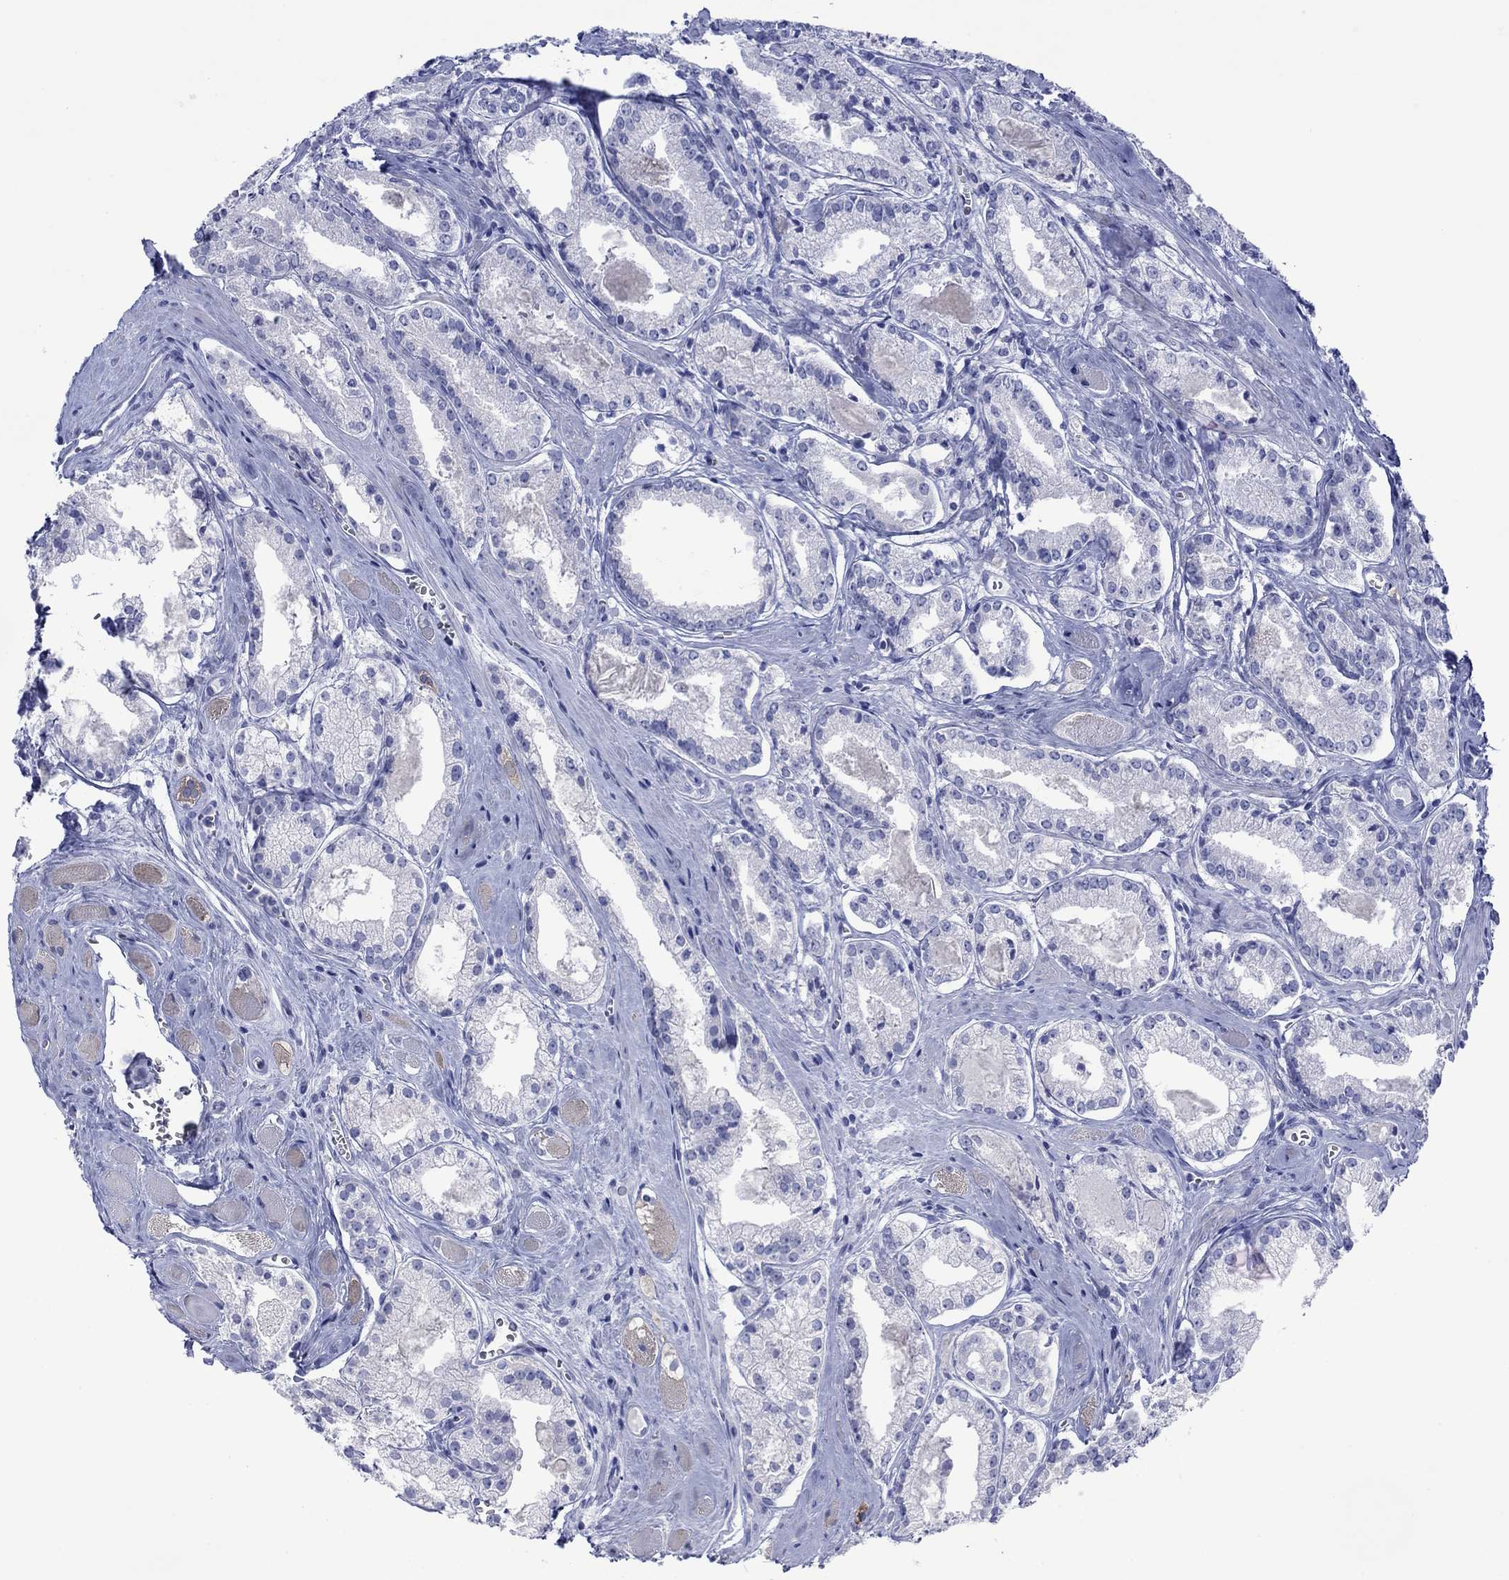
{"staining": {"intensity": "negative", "quantity": "none", "location": "none"}, "tissue": "prostate cancer", "cell_type": "Tumor cells", "image_type": "cancer", "snomed": [{"axis": "morphology", "description": "Adenocarcinoma, NOS"}, {"axis": "topography", "description": "Prostate"}], "caption": "Micrograph shows no protein expression in tumor cells of prostate adenocarcinoma tissue.", "gene": "MLANA", "patient": {"sex": "male", "age": 72}}